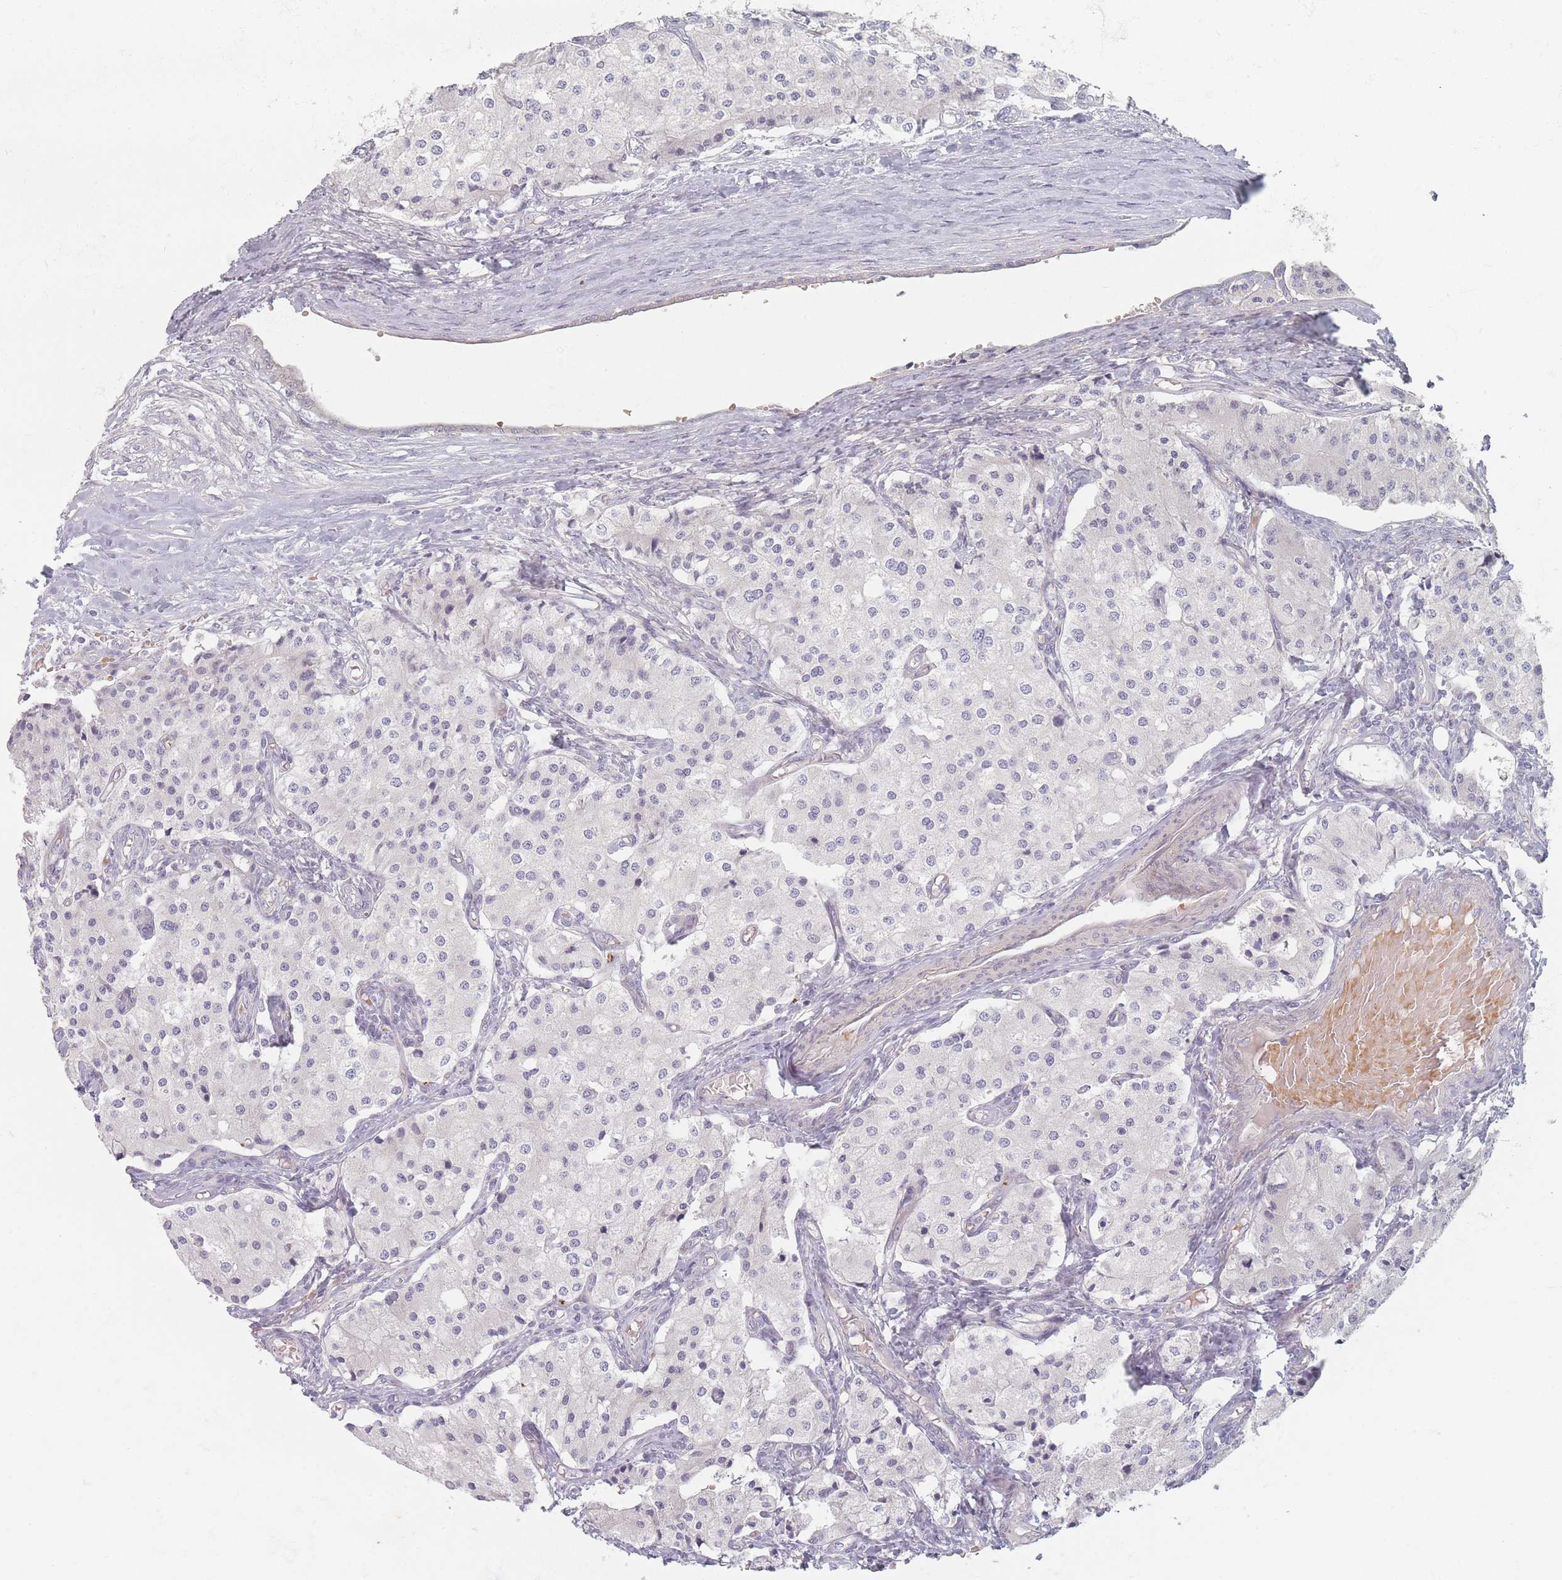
{"staining": {"intensity": "negative", "quantity": "none", "location": "none"}, "tissue": "carcinoid", "cell_type": "Tumor cells", "image_type": "cancer", "snomed": [{"axis": "morphology", "description": "Carcinoid, malignant, NOS"}, {"axis": "topography", "description": "Colon"}], "caption": "There is no significant positivity in tumor cells of carcinoid. (Stains: DAB immunohistochemistry (IHC) with hematoxylin counter stain, Microscopy: brightfield microscopy at high magnification).", "gene": "TMOD1", "patient": {"sex": "female", "age": 52}}